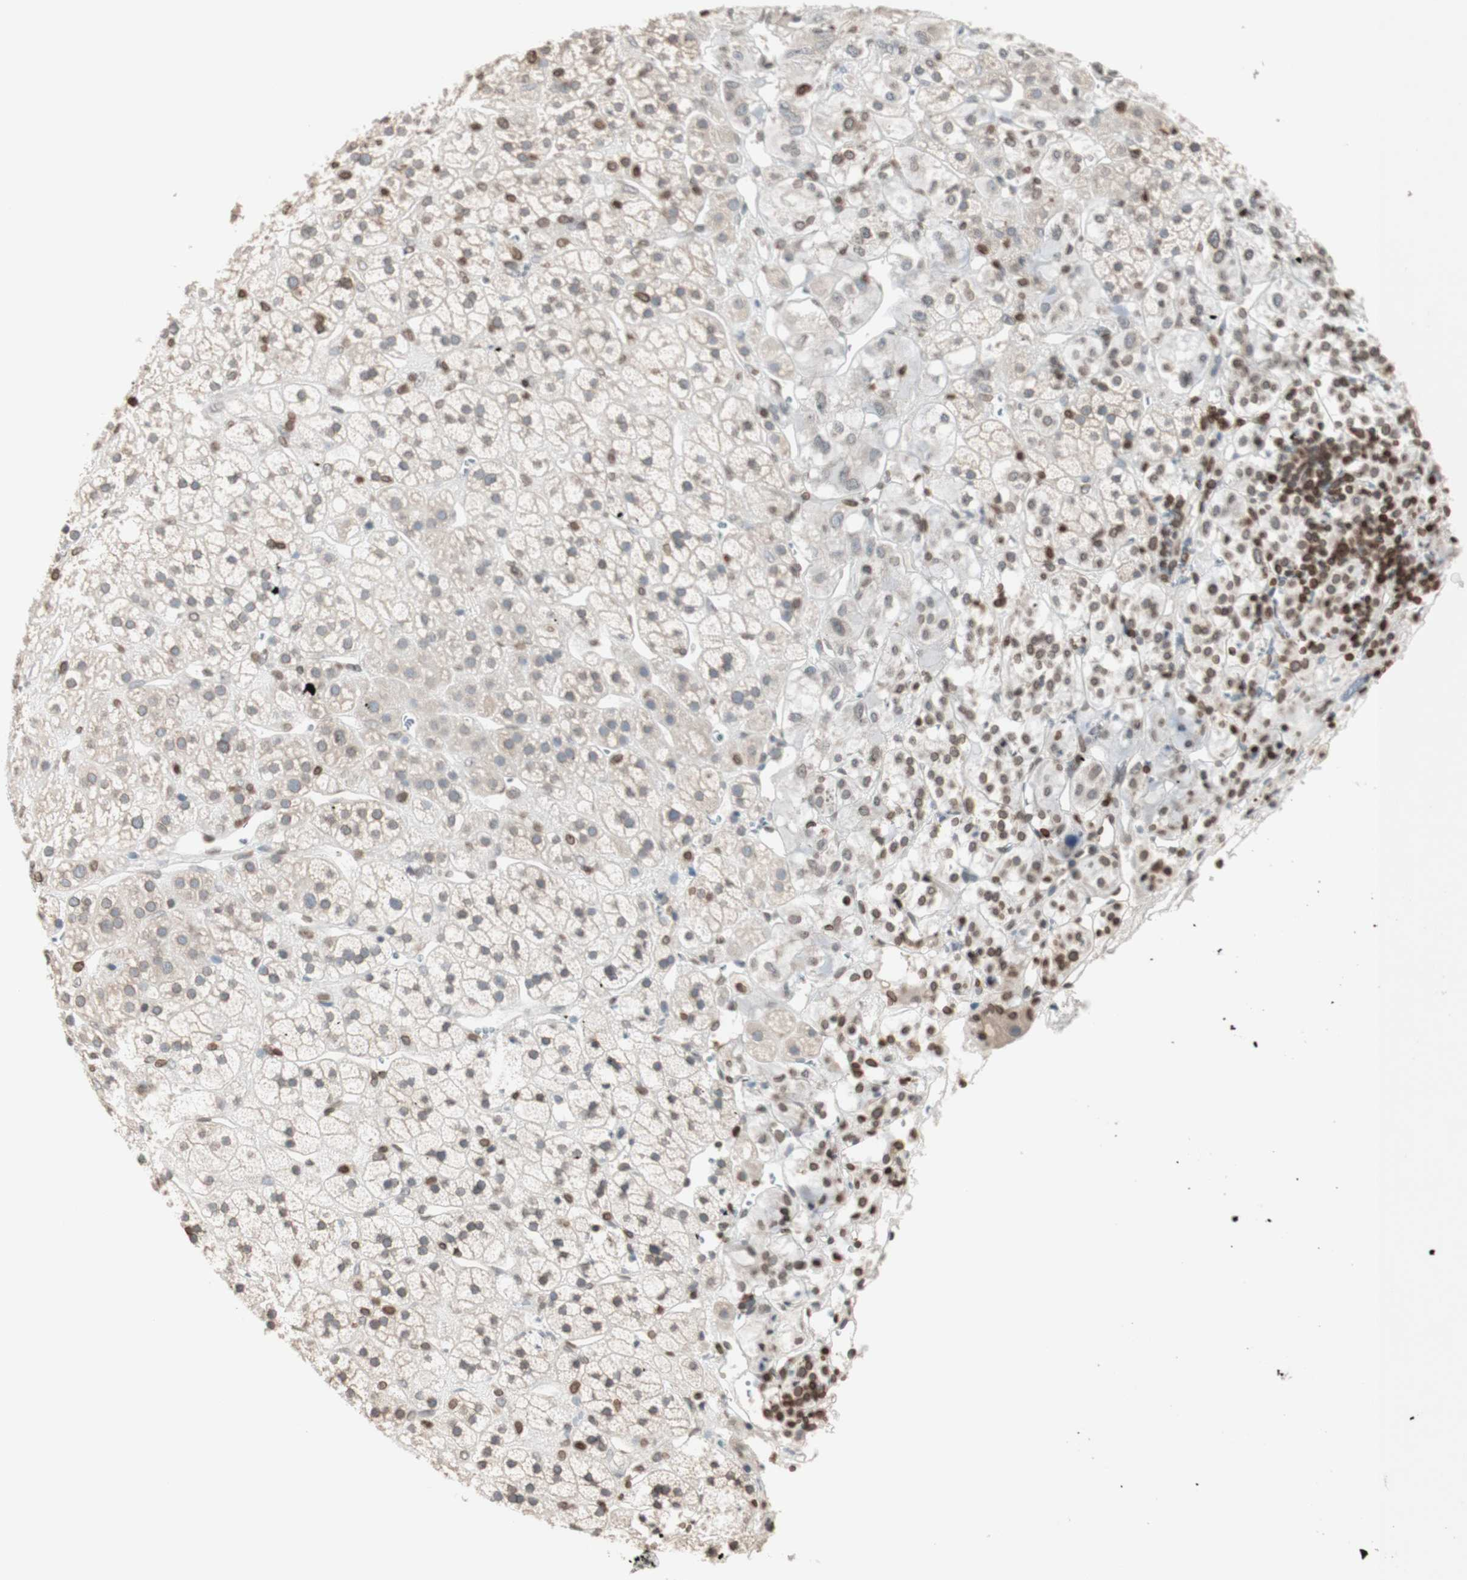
{"staining": {"intensity": "moderate", "quantity": "25%-75%", "location": "cytoplasmic/membranous,nuclear"}, "tissue": "adrenal gland", "cell_type": "Glandular cells", "image_type": "normal", "snomed": [{"axis": "morphology", "description": "Normal tissue, NOS"}, {"axis": "topography", "description": "Adrenal gland"}], "caption": "Moderate cytoplasmic/membranous,nuclear expression is identified in about 25%-75% of glandular cells in normal adrenal gland. (brown staining indicates protein expression, while blue staining denotes nuclei).", "gene": "TMPO", "patient": {"sex": "male", "age": 56}}